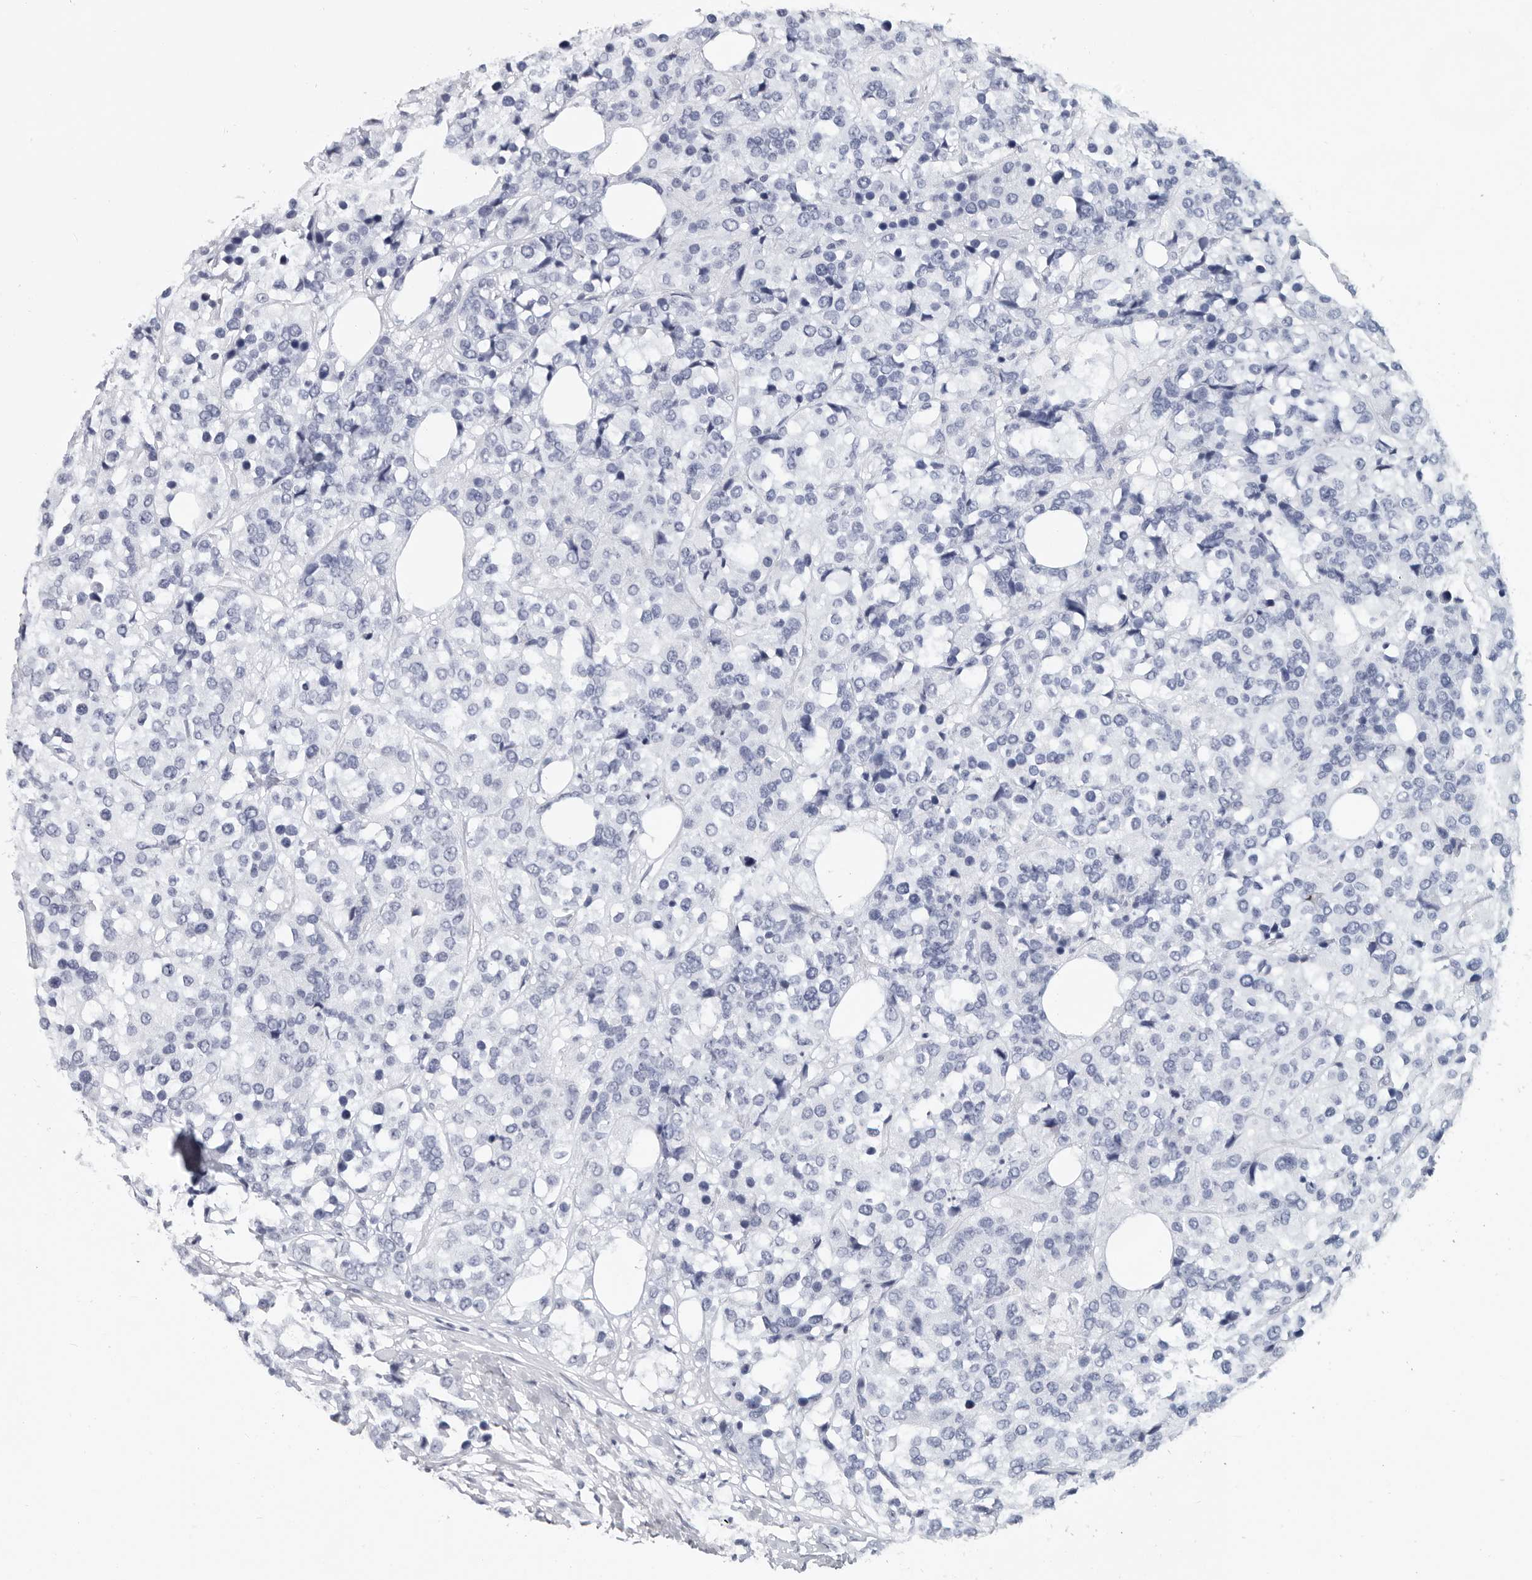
{"staining": {"intensity": "negative", "quantity": "none", "location": "none"}, "tissue": "breast cancer", "cell_type": "Tumor cells", "image_type": "cancer", "snomed": [{"axis": "morphology", "description": "Lobular carcinoma"}, {"axis": "topography", "description": "Breast"}], "caption": "Tumor cells are negative for brown protein staining in breast cancer (lobular carcinoma).", "gene": "WRAP73", "patient": {"sex": "female", "age": 59}}